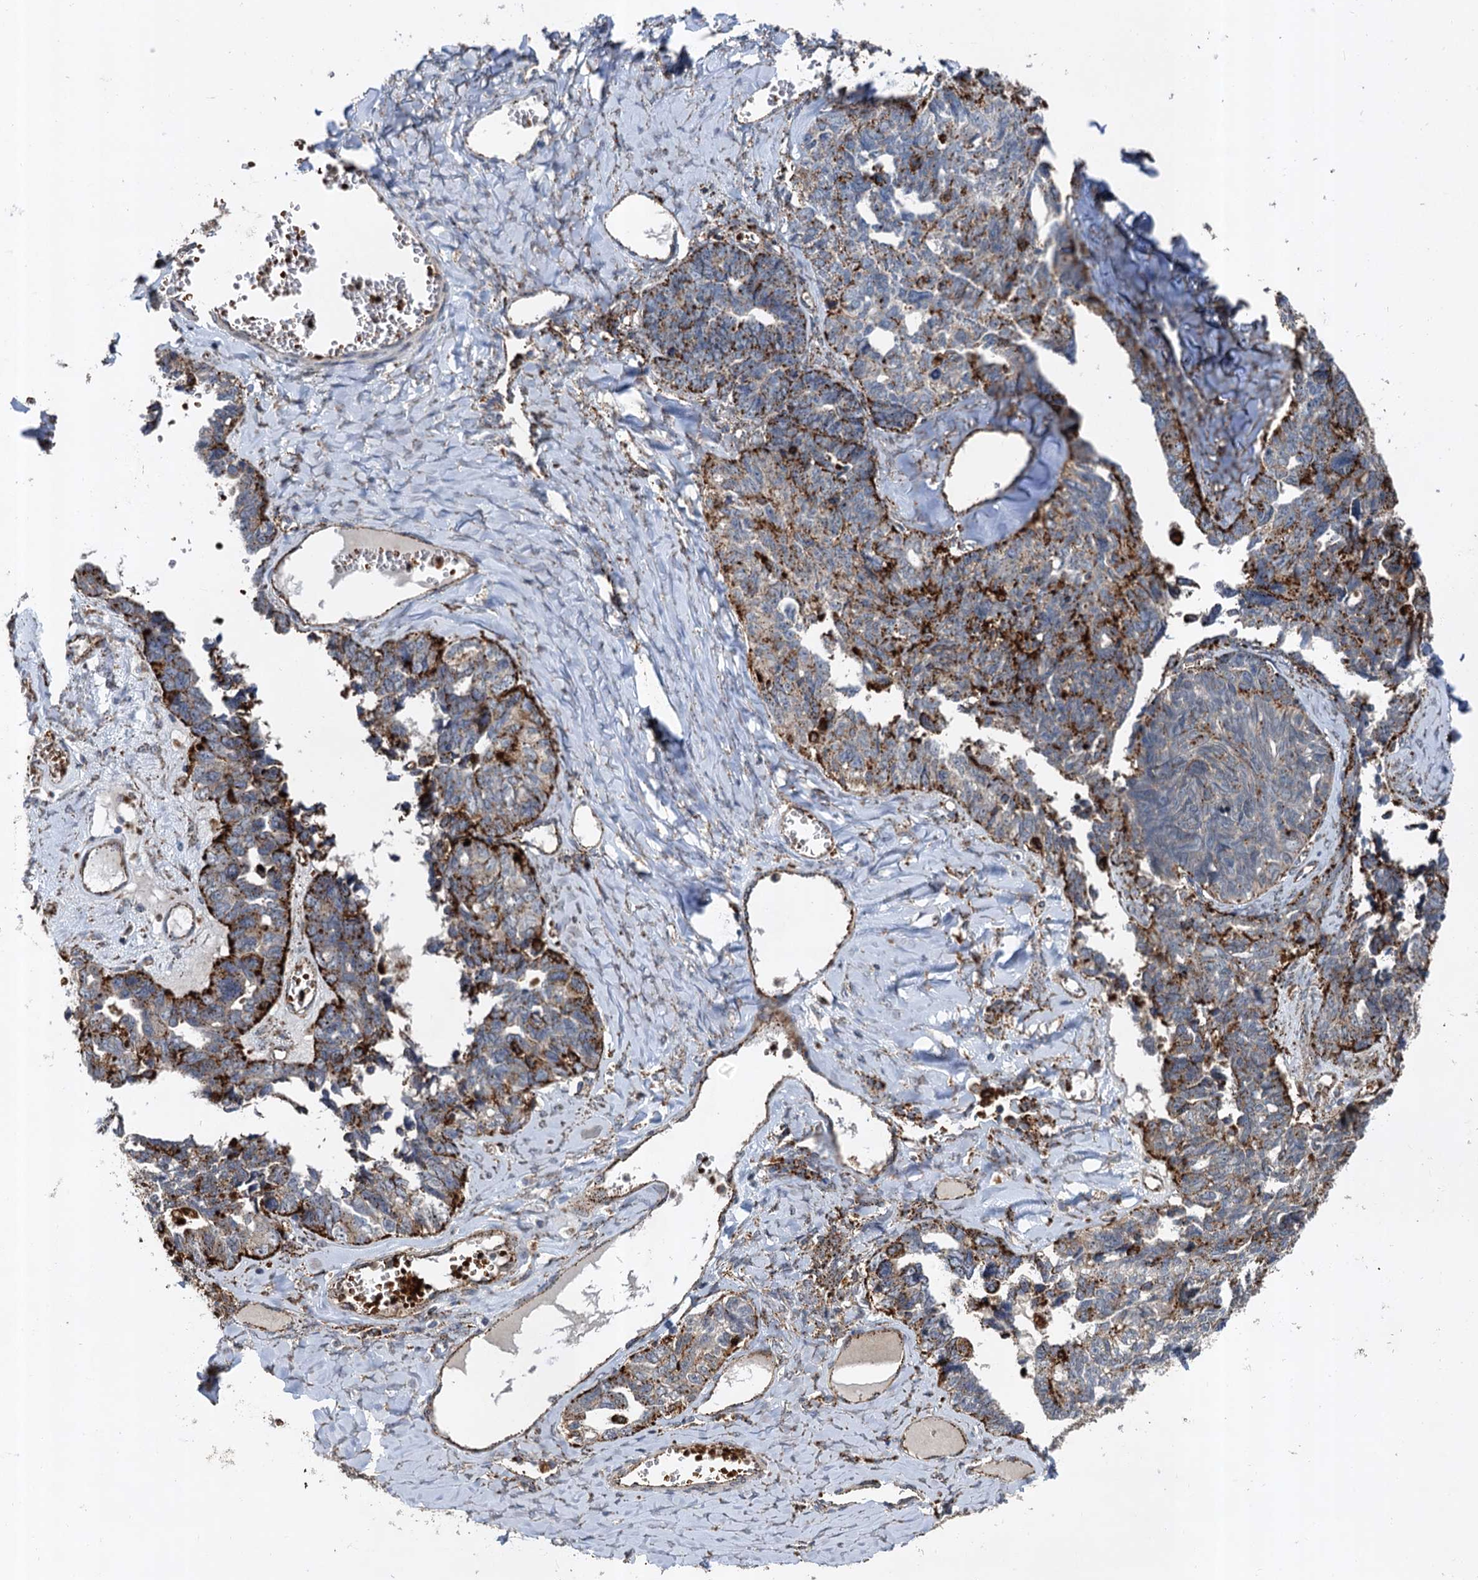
{"staining": {"intensity": "strong", "quantity": "25%-75%", "location": "cytoplasmic/membranous"}, "tissue": "ovarian cancer", "cell_type": "Tumor cells", "image_type": "cancer", "snomed": [{"axis": "morphology", "description": "Cystadenocarcinoma, serous, NOS"}, {"axis": "topography", "description": "Ovary"}], "caption": "Strong cytoplasmic/membranous positivity is seen in about 25%-75% of tumor cells in ovarian serous cystadenocarcinoma.", "gene": "GBA1", "patient": {"sex": "female", "age": 79}}